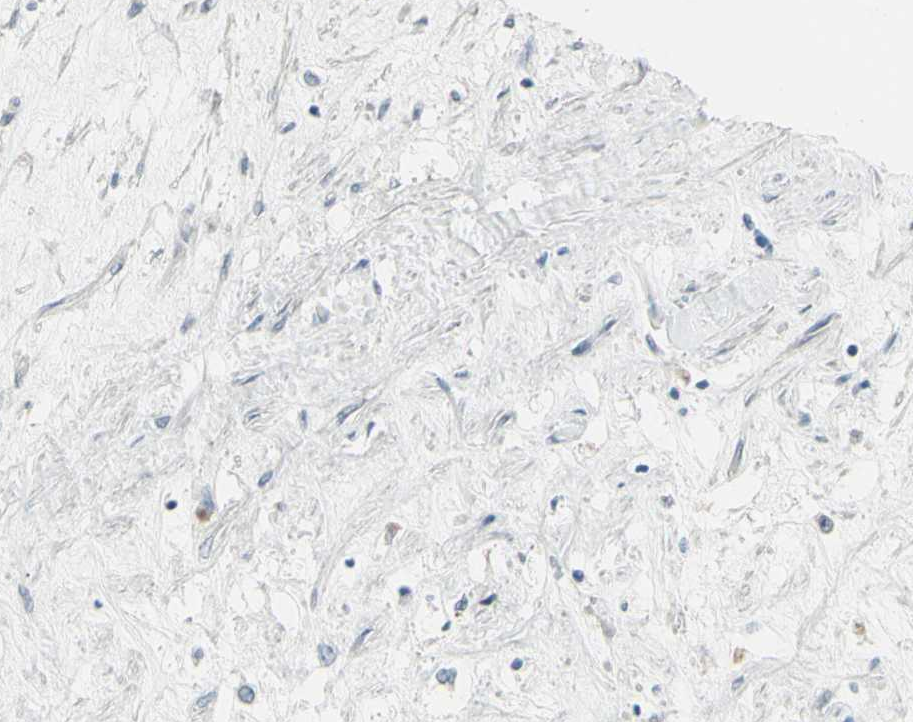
{"staining": {"intensity": "negative", "quantity": "none", "location": "none"}, "tissue": "renal cancer", "cell_type": "Tumor cells", "image_type": "cancer", "snomed": [{"axis": "morphology", "description": "Adenocarcinoma, NOS"}, {"axis": "topography", "description": "Kidney"}], "caption": "High magnification brightfield microscopy of adenocarcinoma (renal) stained with DAB (brown) and counterstained with hematoxylin (blue): tumor cells show no significant staining. The staining was performed using DAB to visualize the protein expression in brown, while the nuclei were stained in blue with hematoxylin (Magnification: 20x).", "gene": "CD79B", "patient": {"sex": "male", "age": 68}}